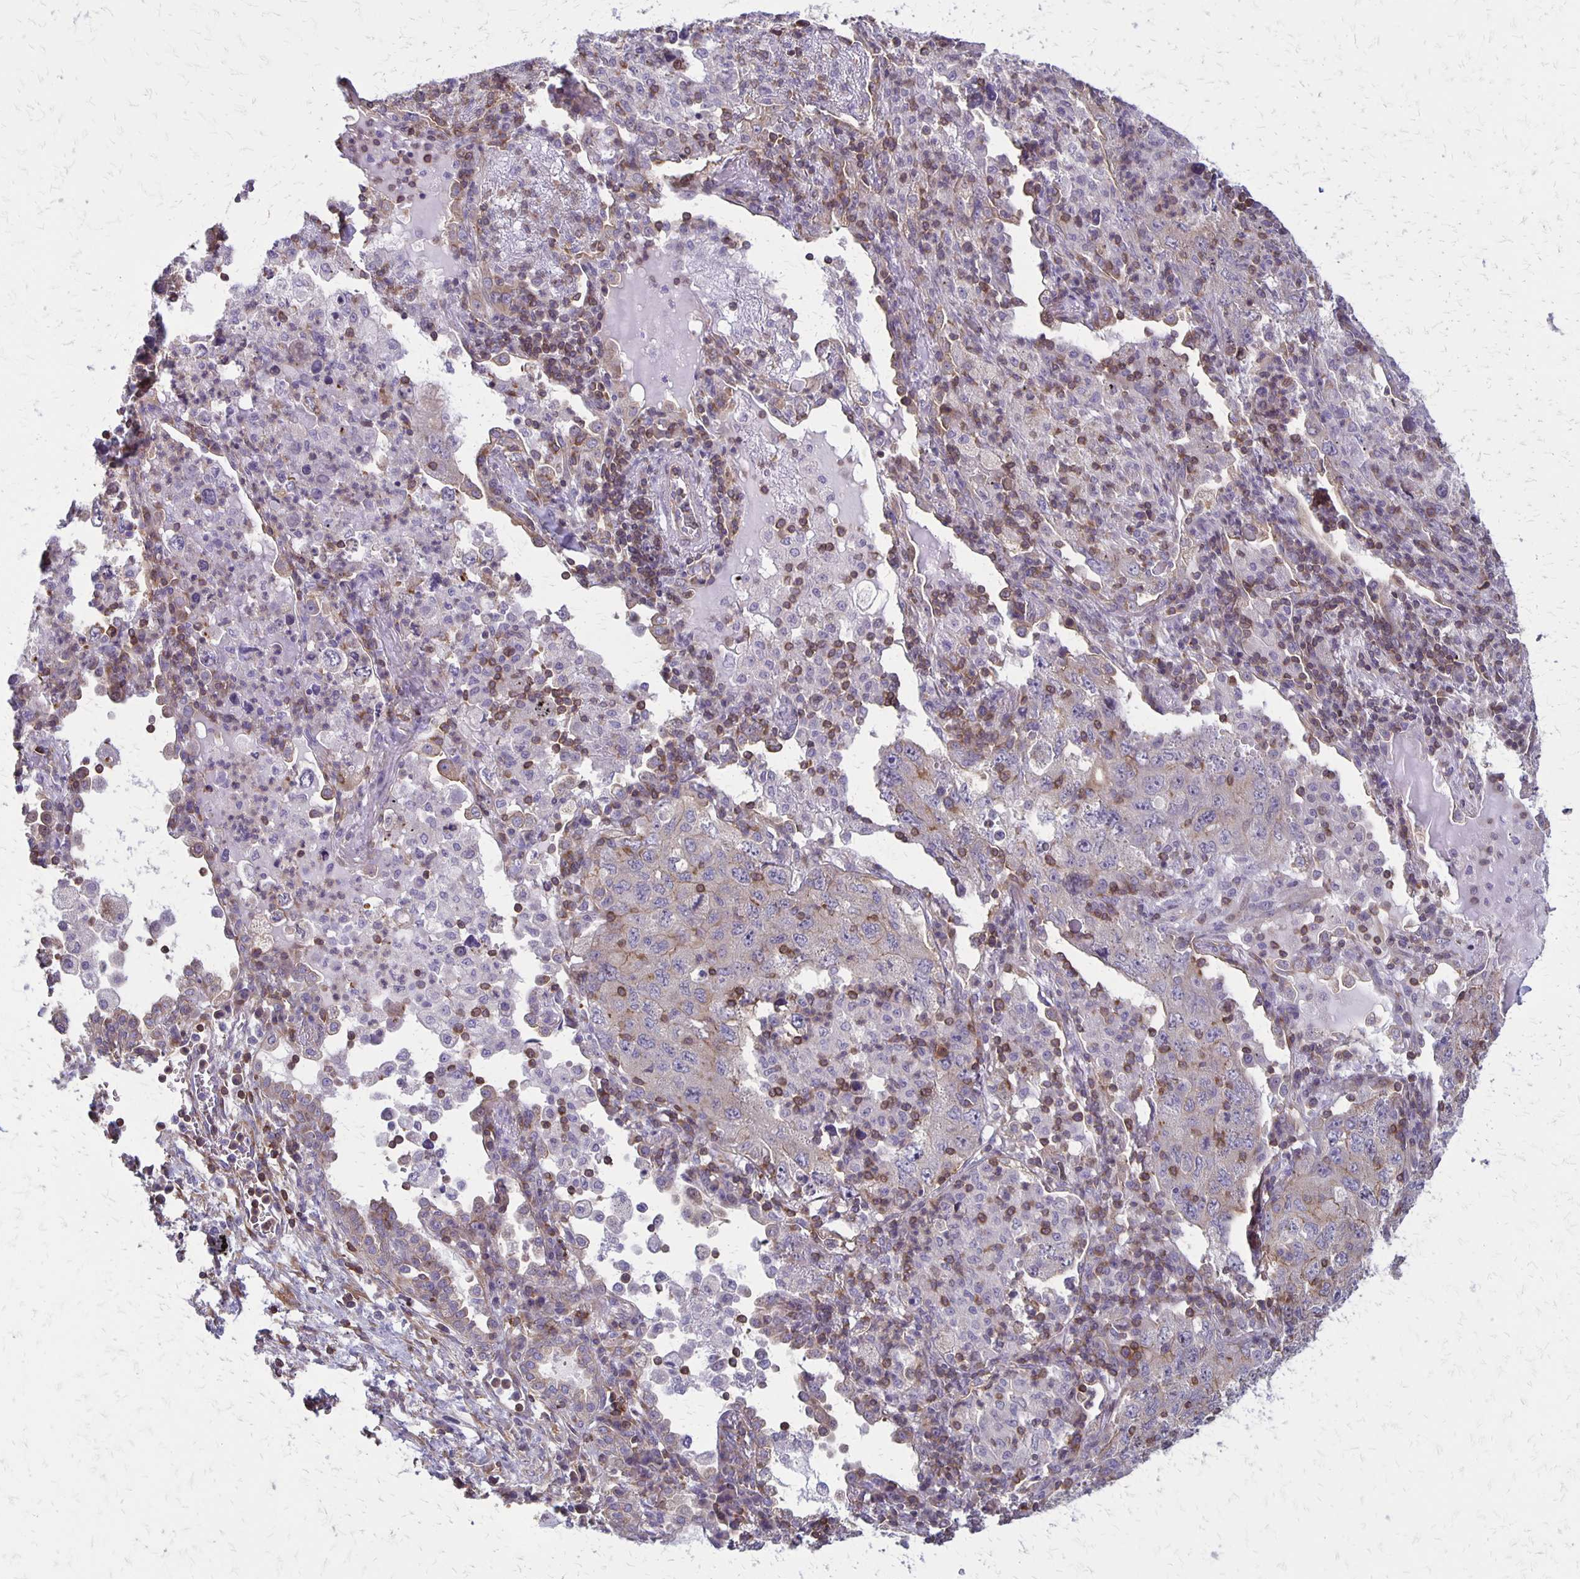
{"staining": {"intensity": "negative", "quantity": "none", "location": "none"}, "tissue": "lung cancer", "cell_type": "Tumor cells", "image_type": "cancer", "snomed": [{"axis": "morphology", "description": "Adenocarcinoma, NOS"}, {"axis": "topography", "description": "Lung"}], "caption": "Immunohistochemical staining of human lung cancer exhibits no significant expression in tumor cells.", "gene": "SEPTIN5", "patient": {"sex": "female", "age": 57}}